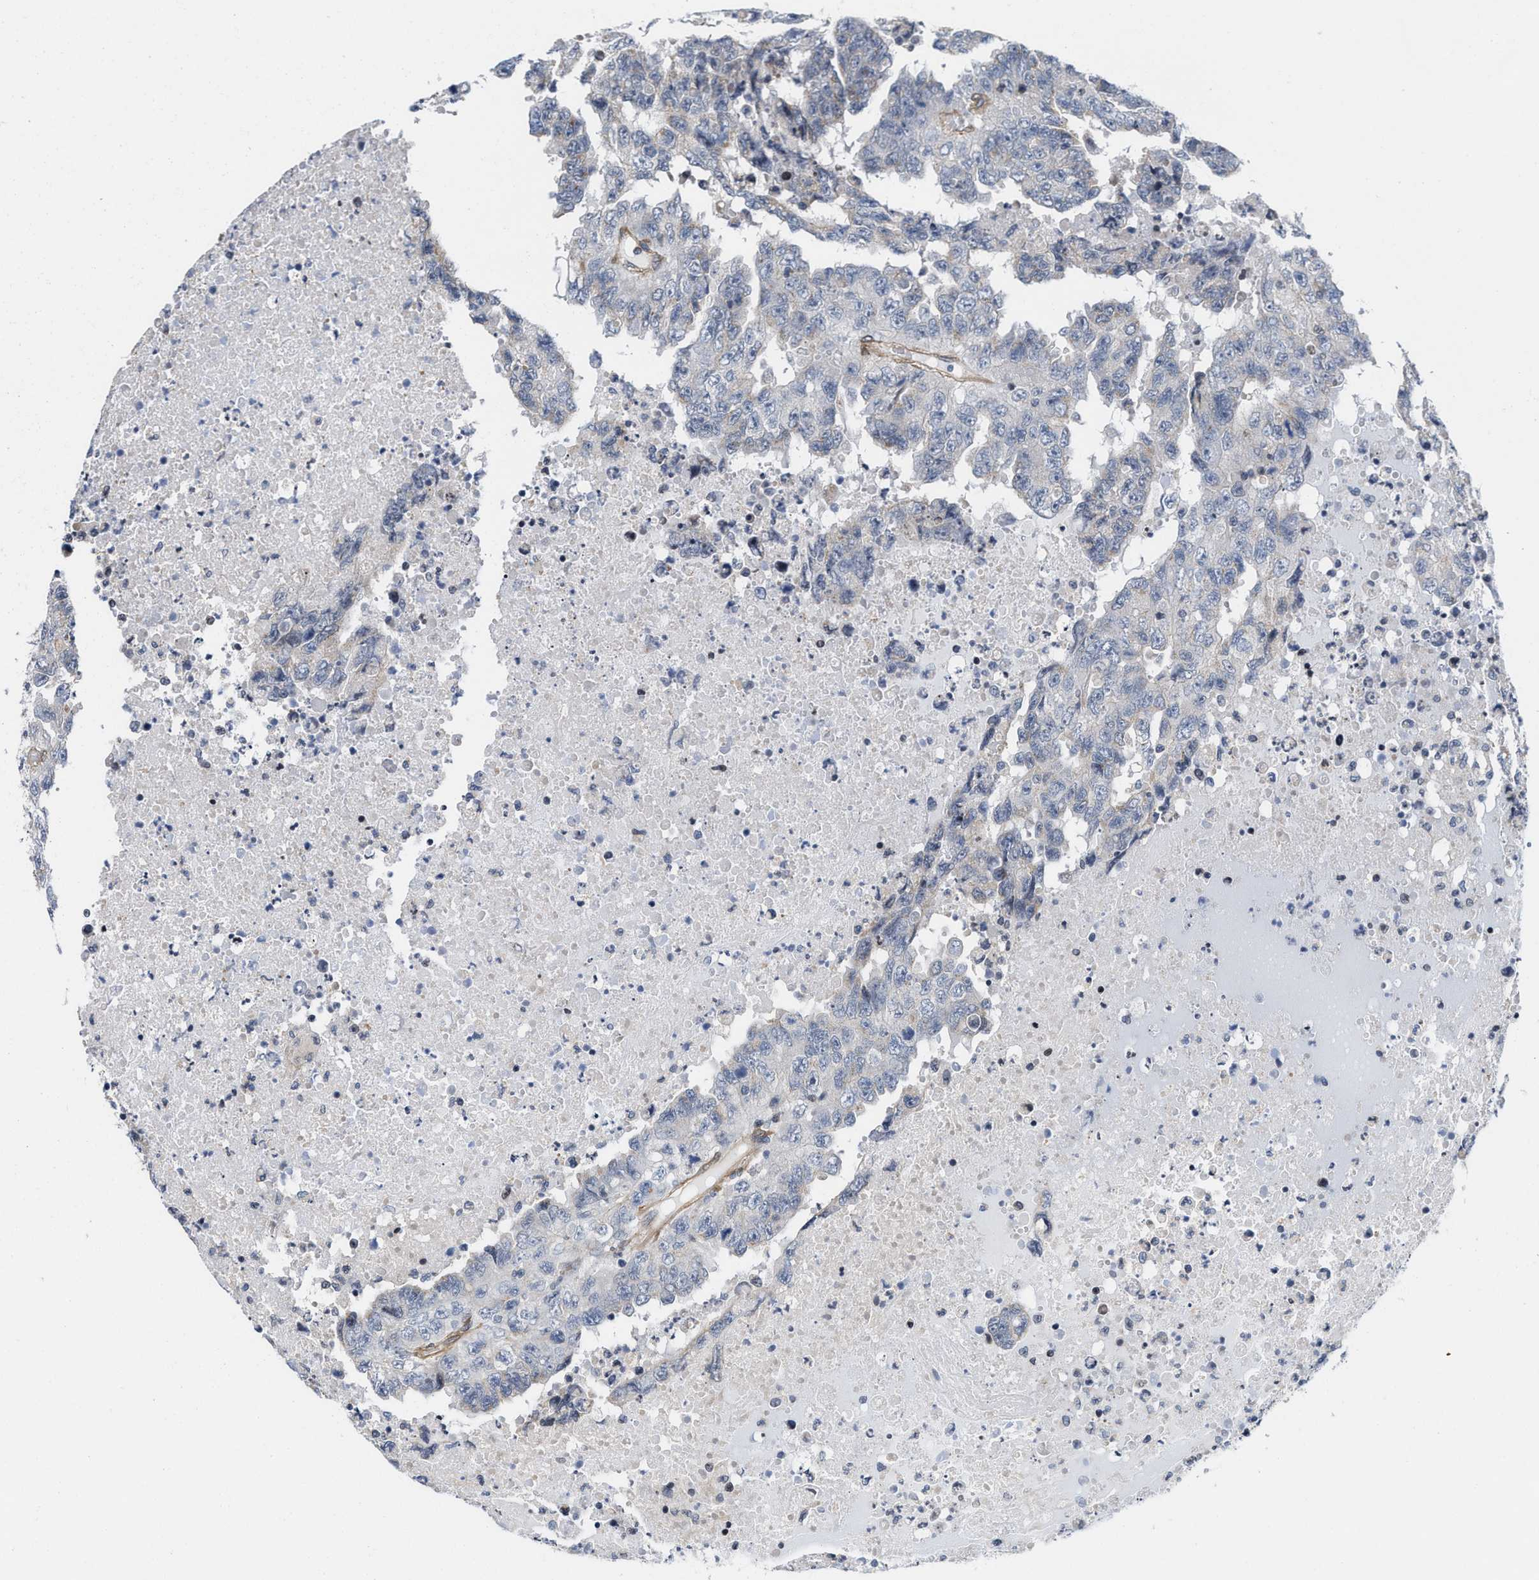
{"staining": {"intensity": "negative", "quantity": "none", "location": "none"}, "tissue": "testis cancer", "cell_type": "Tumor cells", "image_type": "cancer", "snomed": [{"axis": "morphology", "description": "Necrosis, NOS"}, {"axis": "morphology", "description": "Carcinoma, Embryonal, NOS"}, {"axis": "topography", "description": "Testis"}], "caption": "Testis cancer was stained to show a protein in brown. There is no significant positivity in tumor cells.", "gene": "TGFB1I1", "patient": {"sex": "male", "age": 19}}